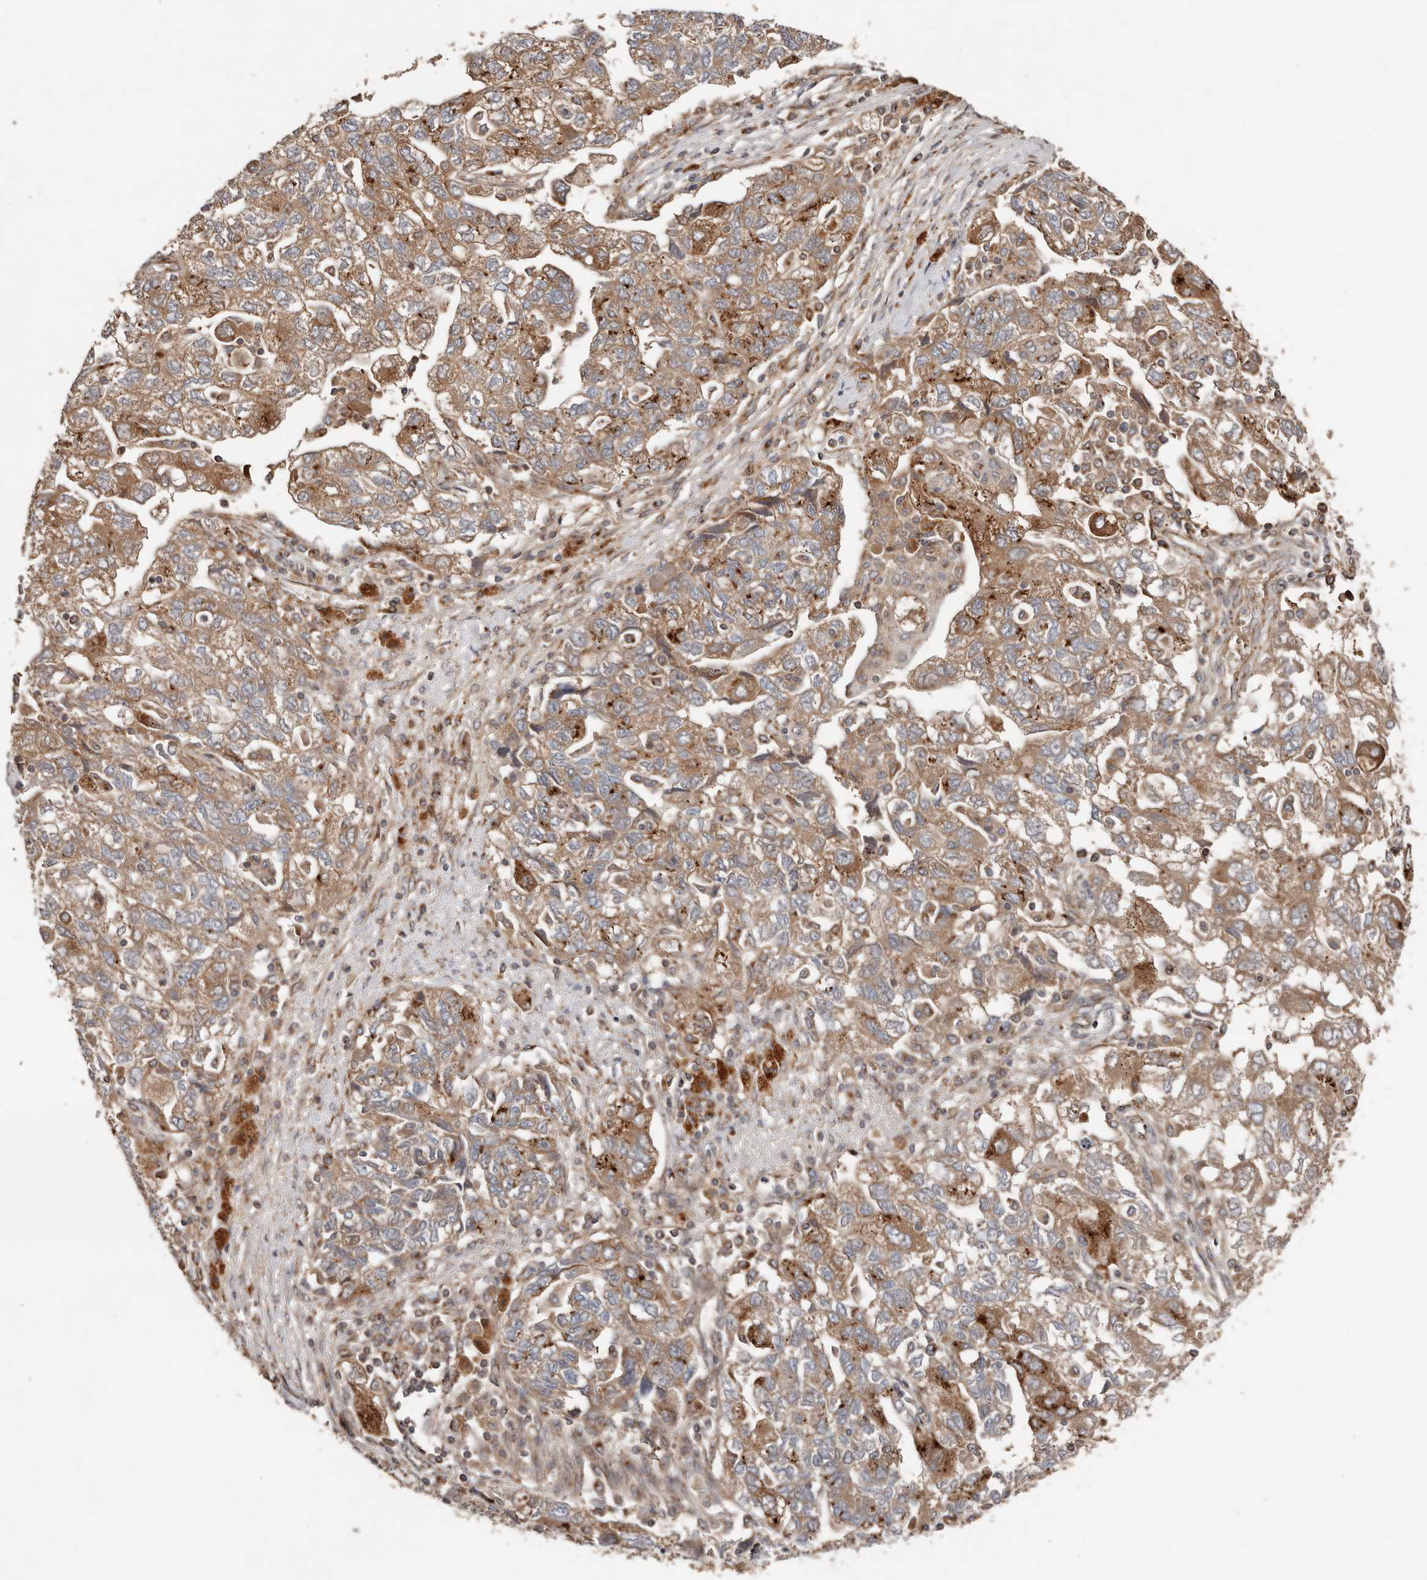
{"staining": {"intensity": "moderate", "quantity": ">75%", "location": "cytoplasmic/membranous"}, "tissue": "ovarian cancer", "cell_type": "Tumor cells", "image_type": "cancer", "snomed": [{"axis": "morphology", "description": "Carcinoma, NOS"}, {"axis": "morphology", "description": "Cystadenocarcinoma, serous, NOS"}, {"axis": "topography", "description": "Ovary"}], "caption": "An IHC micrograph of tumor tissue is shown. Protein staining in brown shows moderate cytoplasmic/membranous positivity in ovarian cancer (carcinoma) within tumor cells.", "gene": "COG1", "patient": {"sex": "female", "age": 69}}